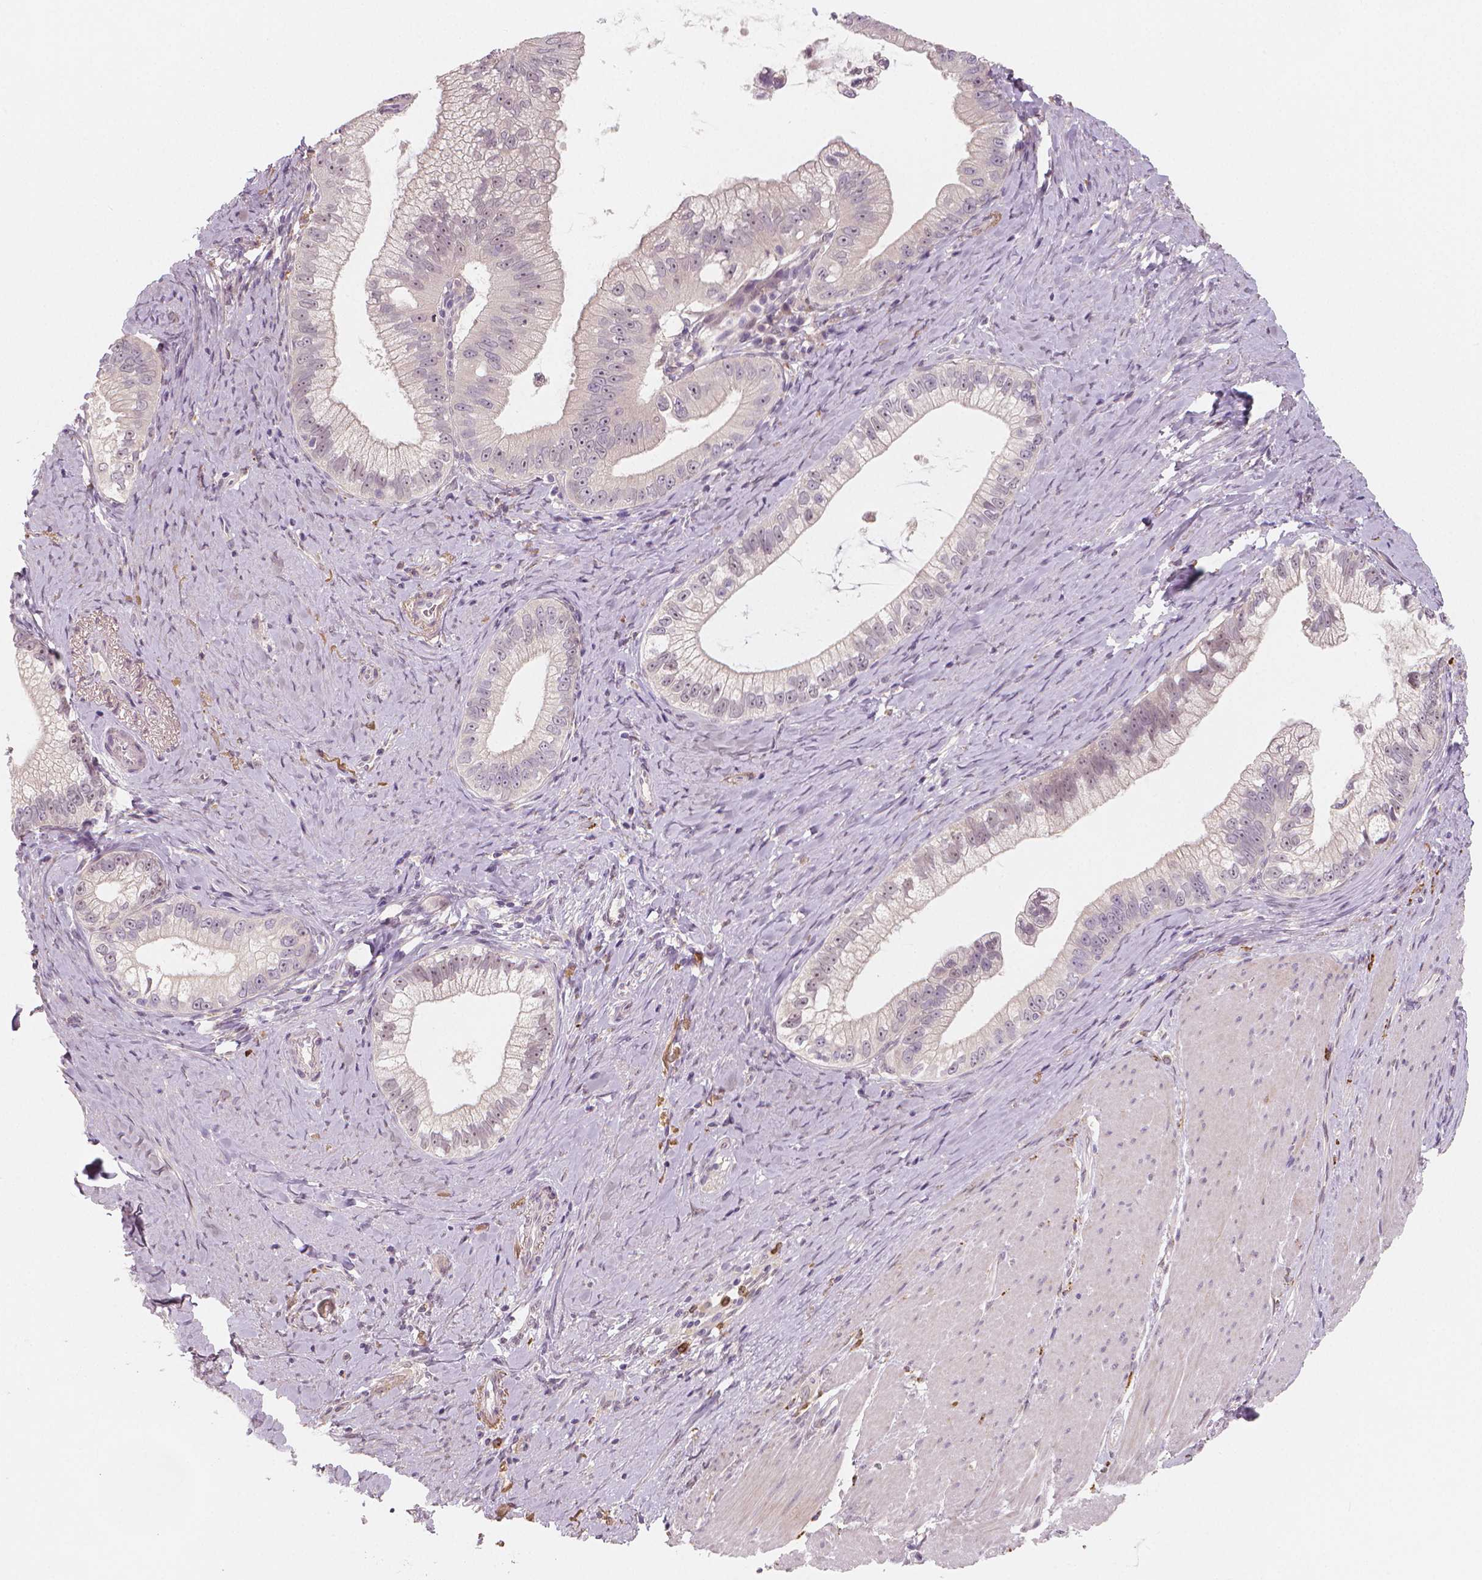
{"staining": {"intensity": "negative", "quantity": "none", "location": "none"}, "tissue": "pancreatic cancer", "cell_type": "Tumor cells", "image_type": "cancer", "snomed": [{"axis": "morphology", "description": "Adenocarcinoma, NOS"}, {"axis": "topography", "description": "Pancreas"}], "caption": "This is an IHC histopathology image of human pancreatic cancer. There is no staining in tumor cells.", "gene": "RNASE7", "patient": {"sex": "male", "age": 70}}